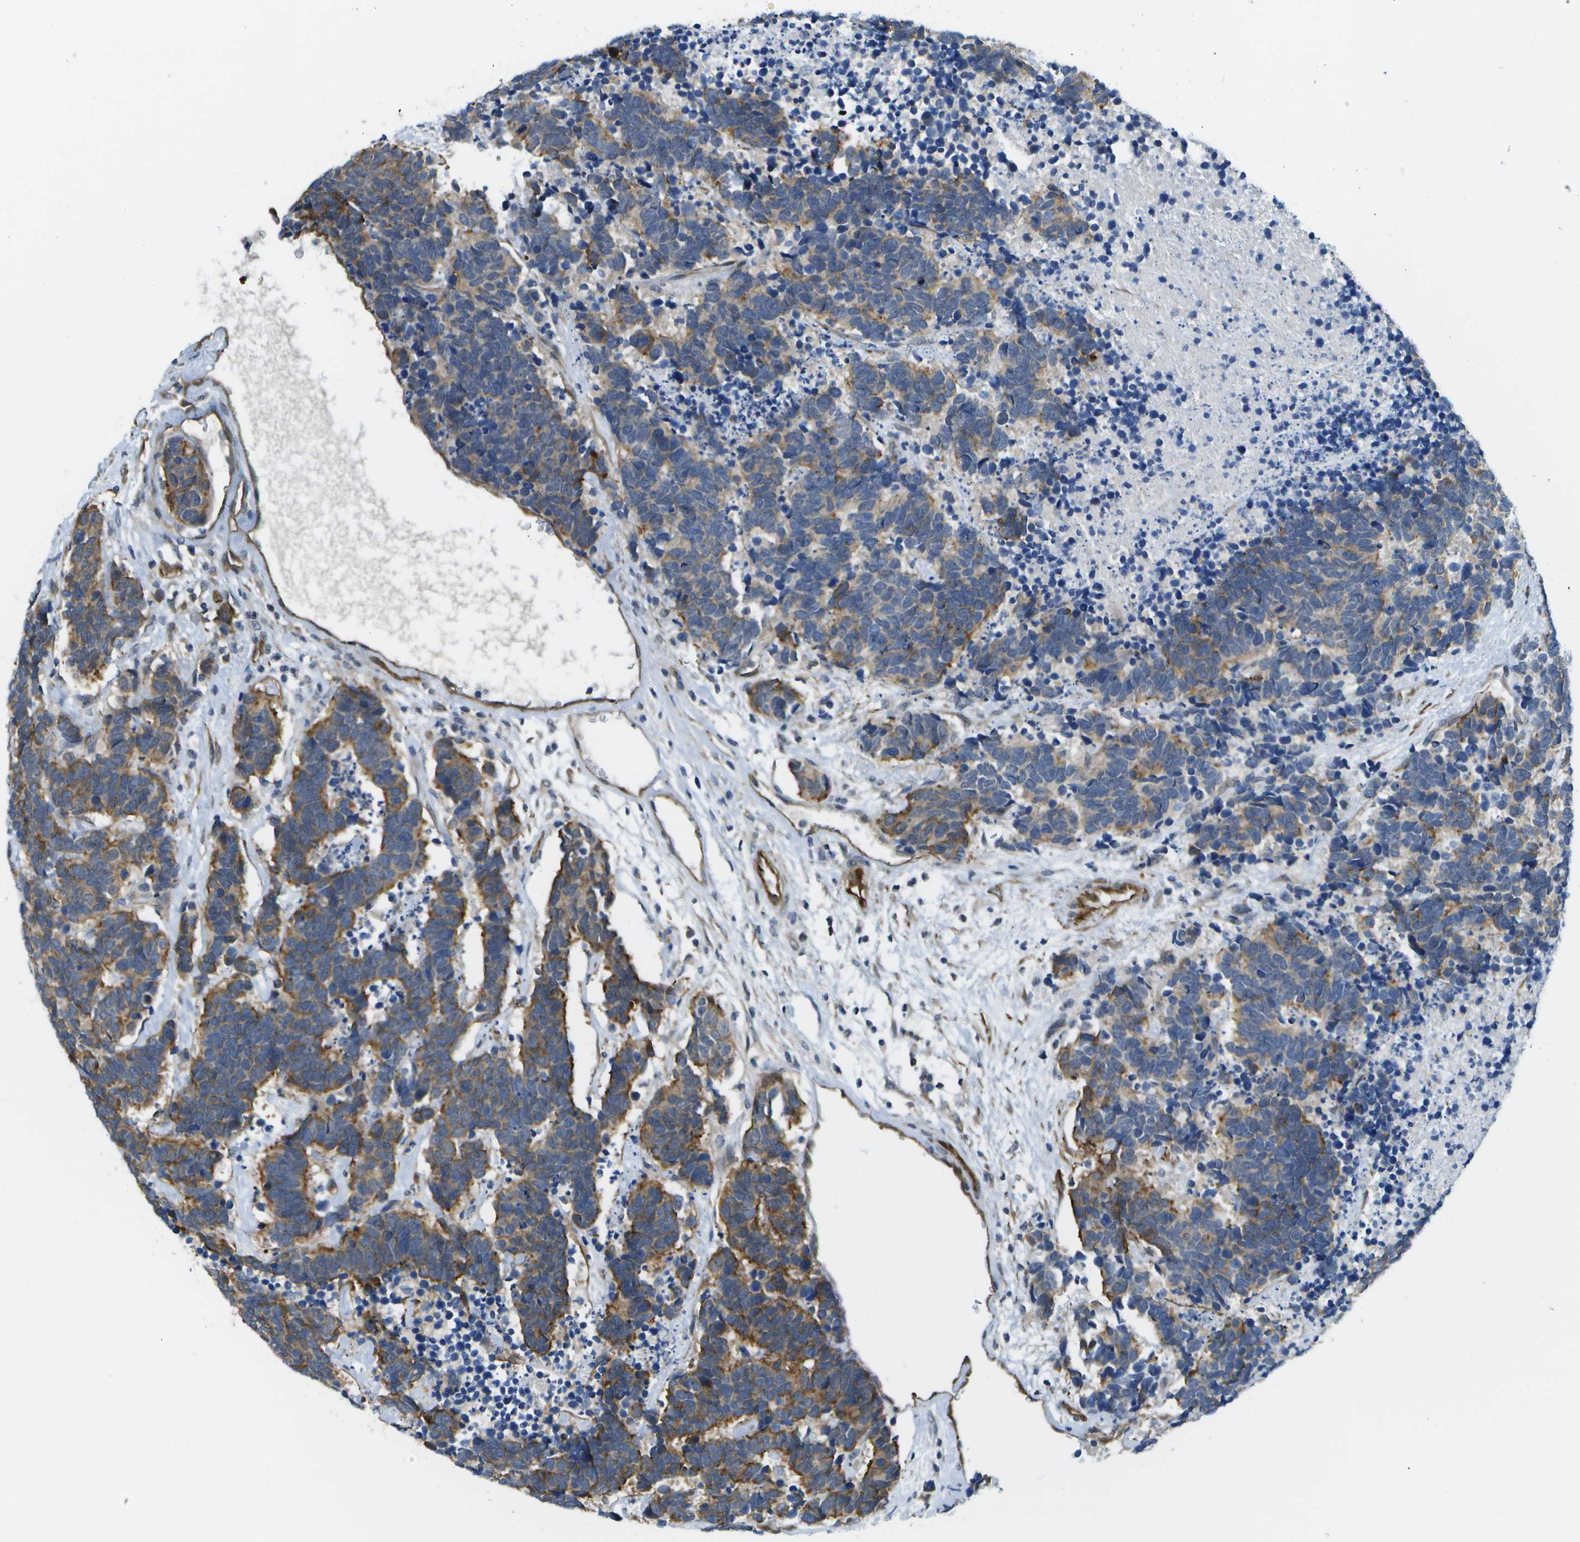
{"staining": {"intensity": "moderate", "quantity": "25%-75%", "location": "cytoplasmic/membranous"}, "tissue": "carcinoid", "cell_type": "Tumor cells", "image_type": "cancer", "snomed": [{"axis": "morphology", "description": "Carcinoma, NOS"}, {"axis": "morphology", "description": "Carcinoid, malignant, NOS"}, {"axis": "topography", "description": "Urinary bladder"}], "caption": "Tumor cells display medium levels of moderate cytoplasmic/membranous expression in approximately 25%-75% of cells in human carcinoma.", "gene": "KIAA0040", "patient": {"sex": "male", "age": 57}}